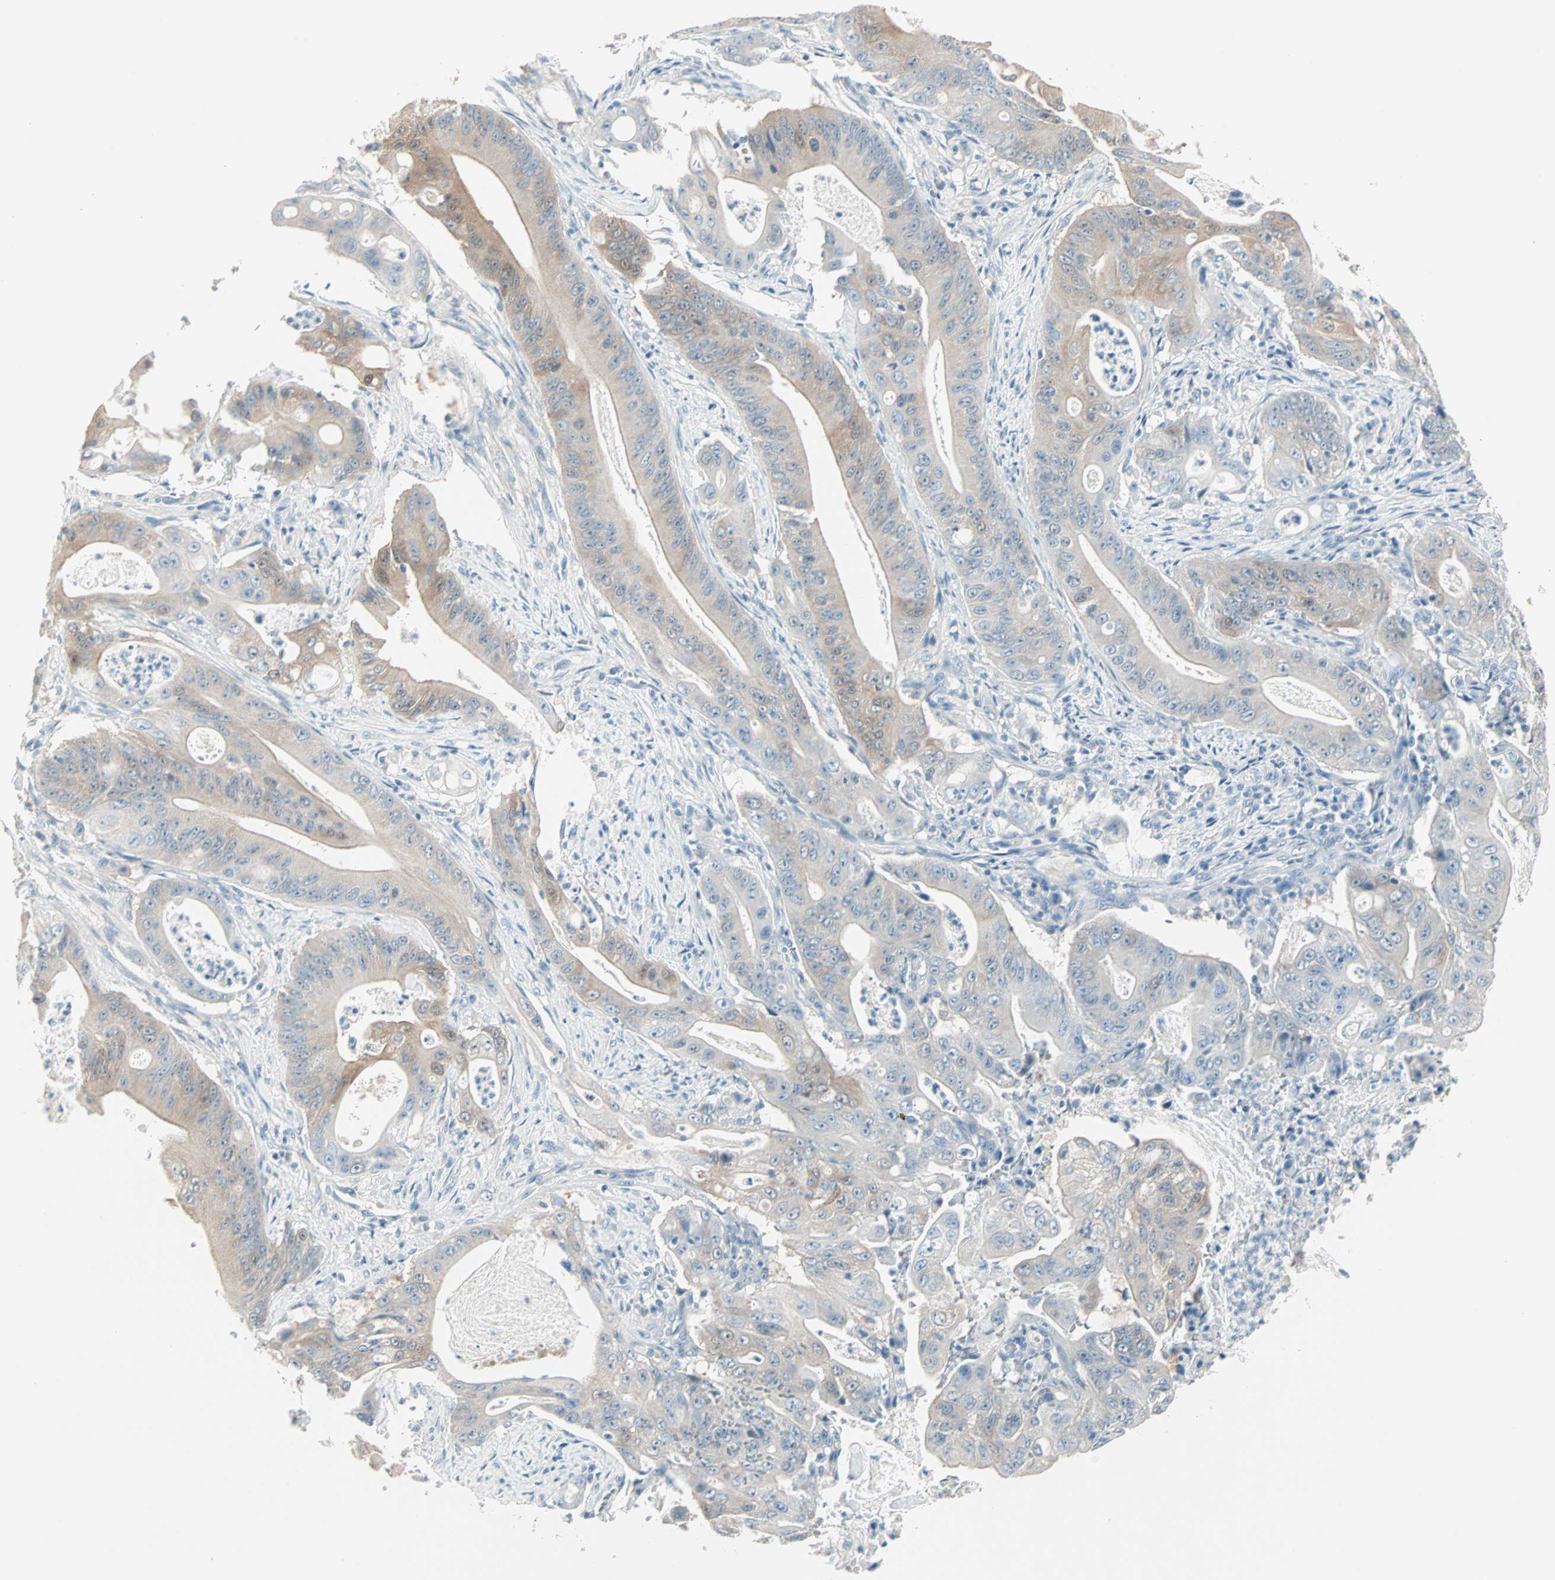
{"staining": {"intensity": "weak", "quantity": "25%-75%", "location": "cytoplasmic/membranous"}, "tissue": "pancreatic cancer", "cell_type": "Tumor cells", "image_type": "cancer", "snomed": [{"axis": "morphology", "description": "Normal tissue, NOS"}, {"axis": "topography", "description": "Lymph node"}], "caption": "A micrograph of human pancreatic cancer stained for a protein shows weak cytoplasmic/membranous brown staining in tumor cells.", "gene": "SULT1C2", "patient": {"sex": "male", "age": 62}}